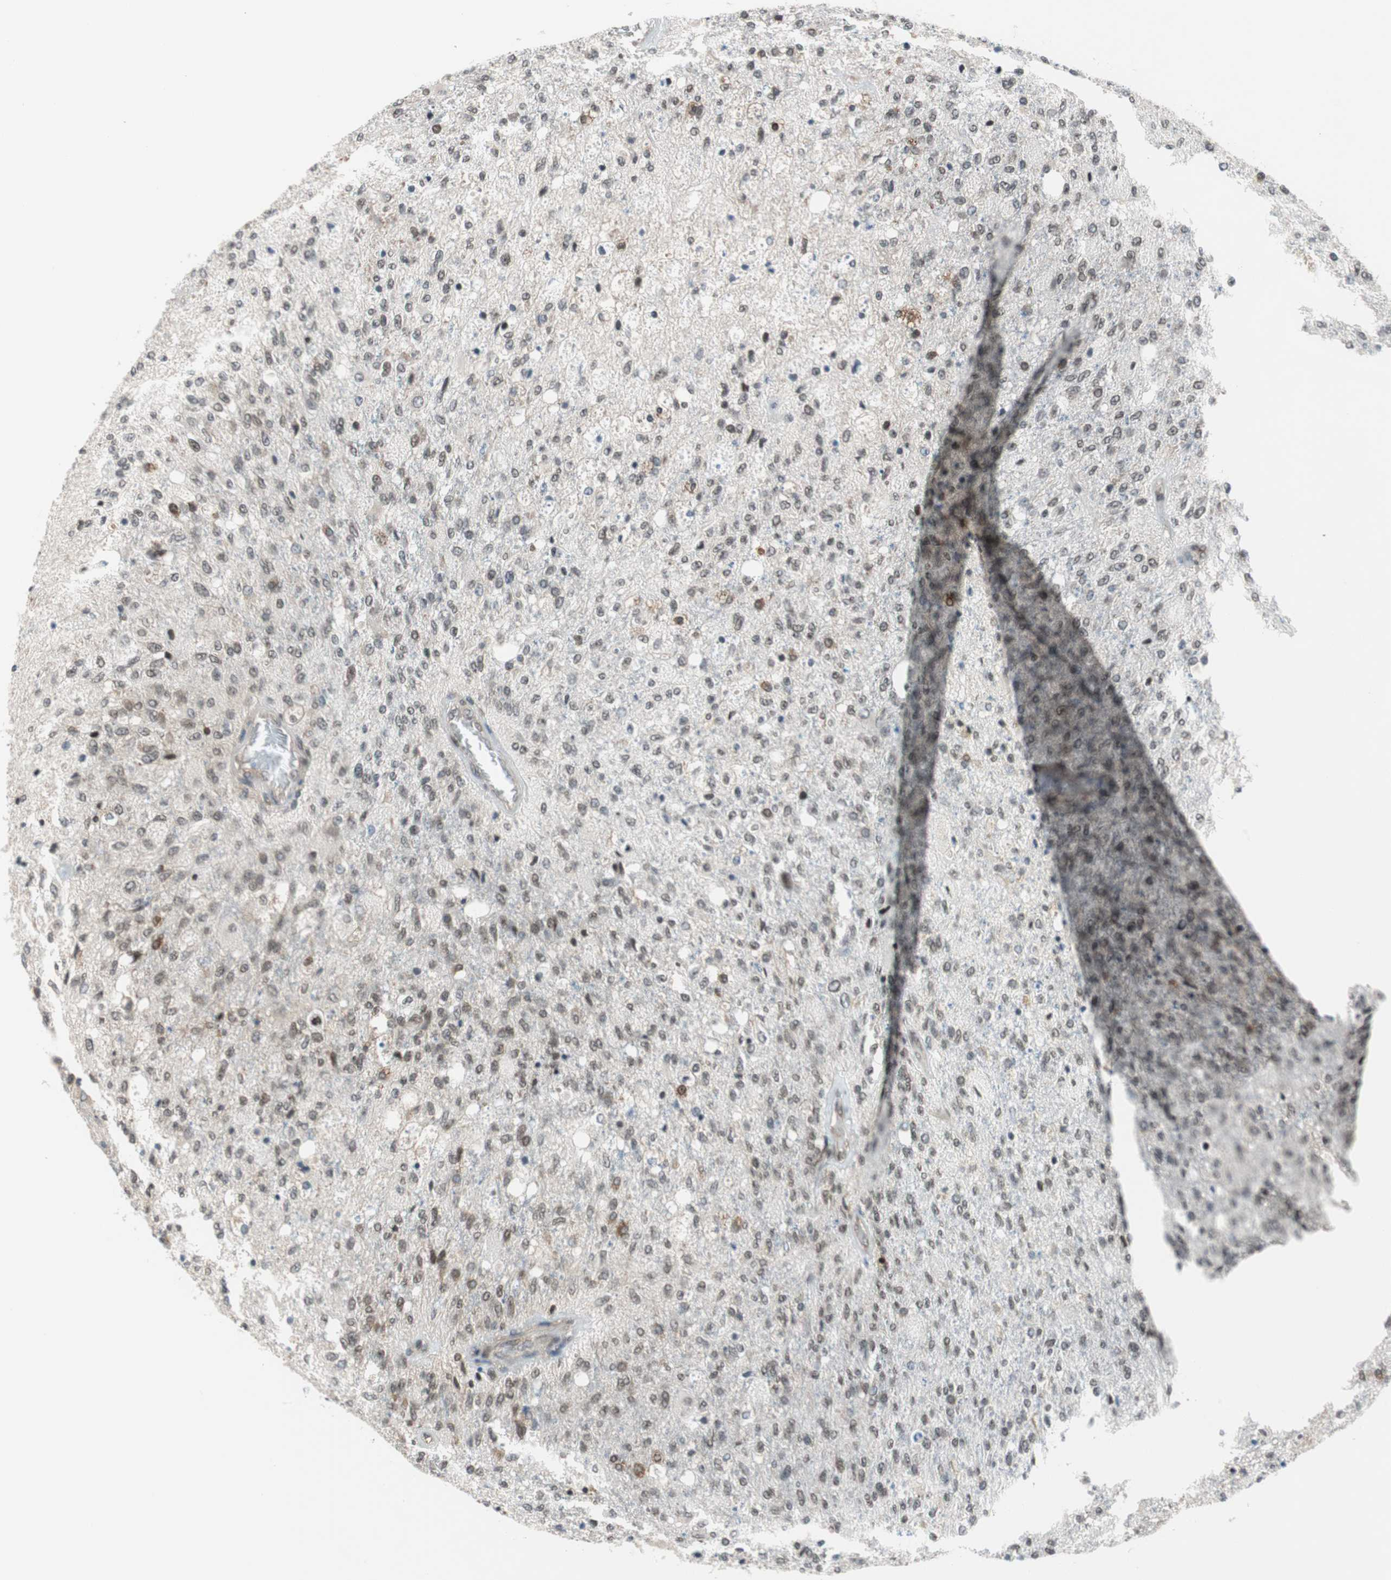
{"staining": {"intensity": "weak", "quantity": "<25%", "location": "nuclear"}, "tissue": "glioma", "cell_type": "Tumor cells", "image_type": "cancer", "snomed": [{"axis": "morphology", "description": "Normal tissue, NOS"}, {"axis": "morphology", "description": "Glioma, malignant, High grade"}, {"axis": "topography", "description": "Cerebral cortex"}], "caption": "Micrograph shows no significant protein expression in tumor cells of malignant glioma (high-grade).", "gene": "ZNF512B", "patient": {"sex": "male", "age": 77}}